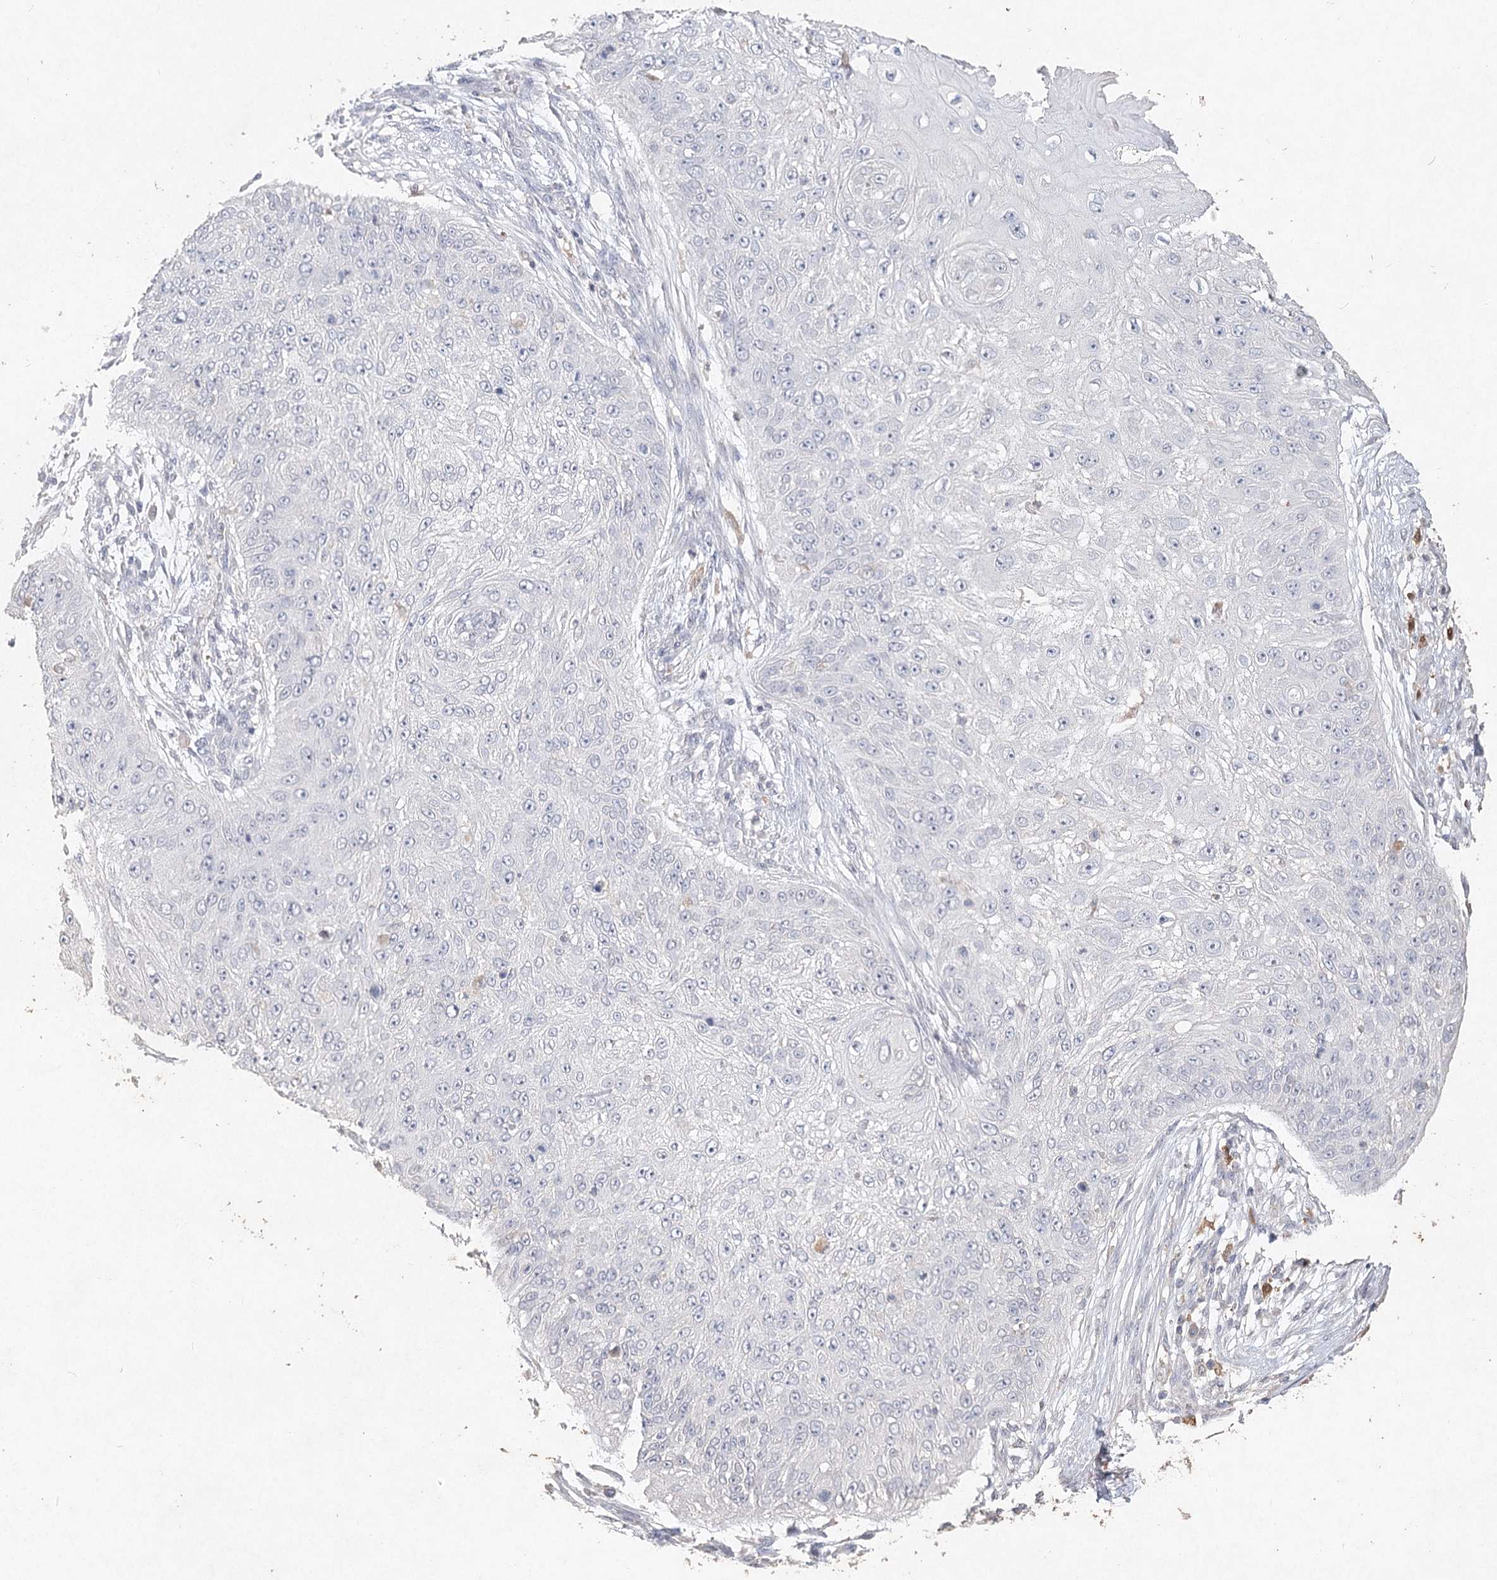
{"staining": {"intensity": "negative", "quantity": "none", "location": "none"}, "tissue": "skin cancer", "cell_type": "Tumor cells", "image_type": "cancer", "snomed": [{"axis": "morphology", "description": "Squamous cell carcinoma, NOS"}, {"axis": "topography", "description": "Skin"}], "caption": "This is a histopathology image of immunohistochemistry staining of skin cancer (squamous cell carcinoma), which shows no expression in tumor cells.", "gene": "ARSI", "patient": {"sex": "female", "age": 80}}